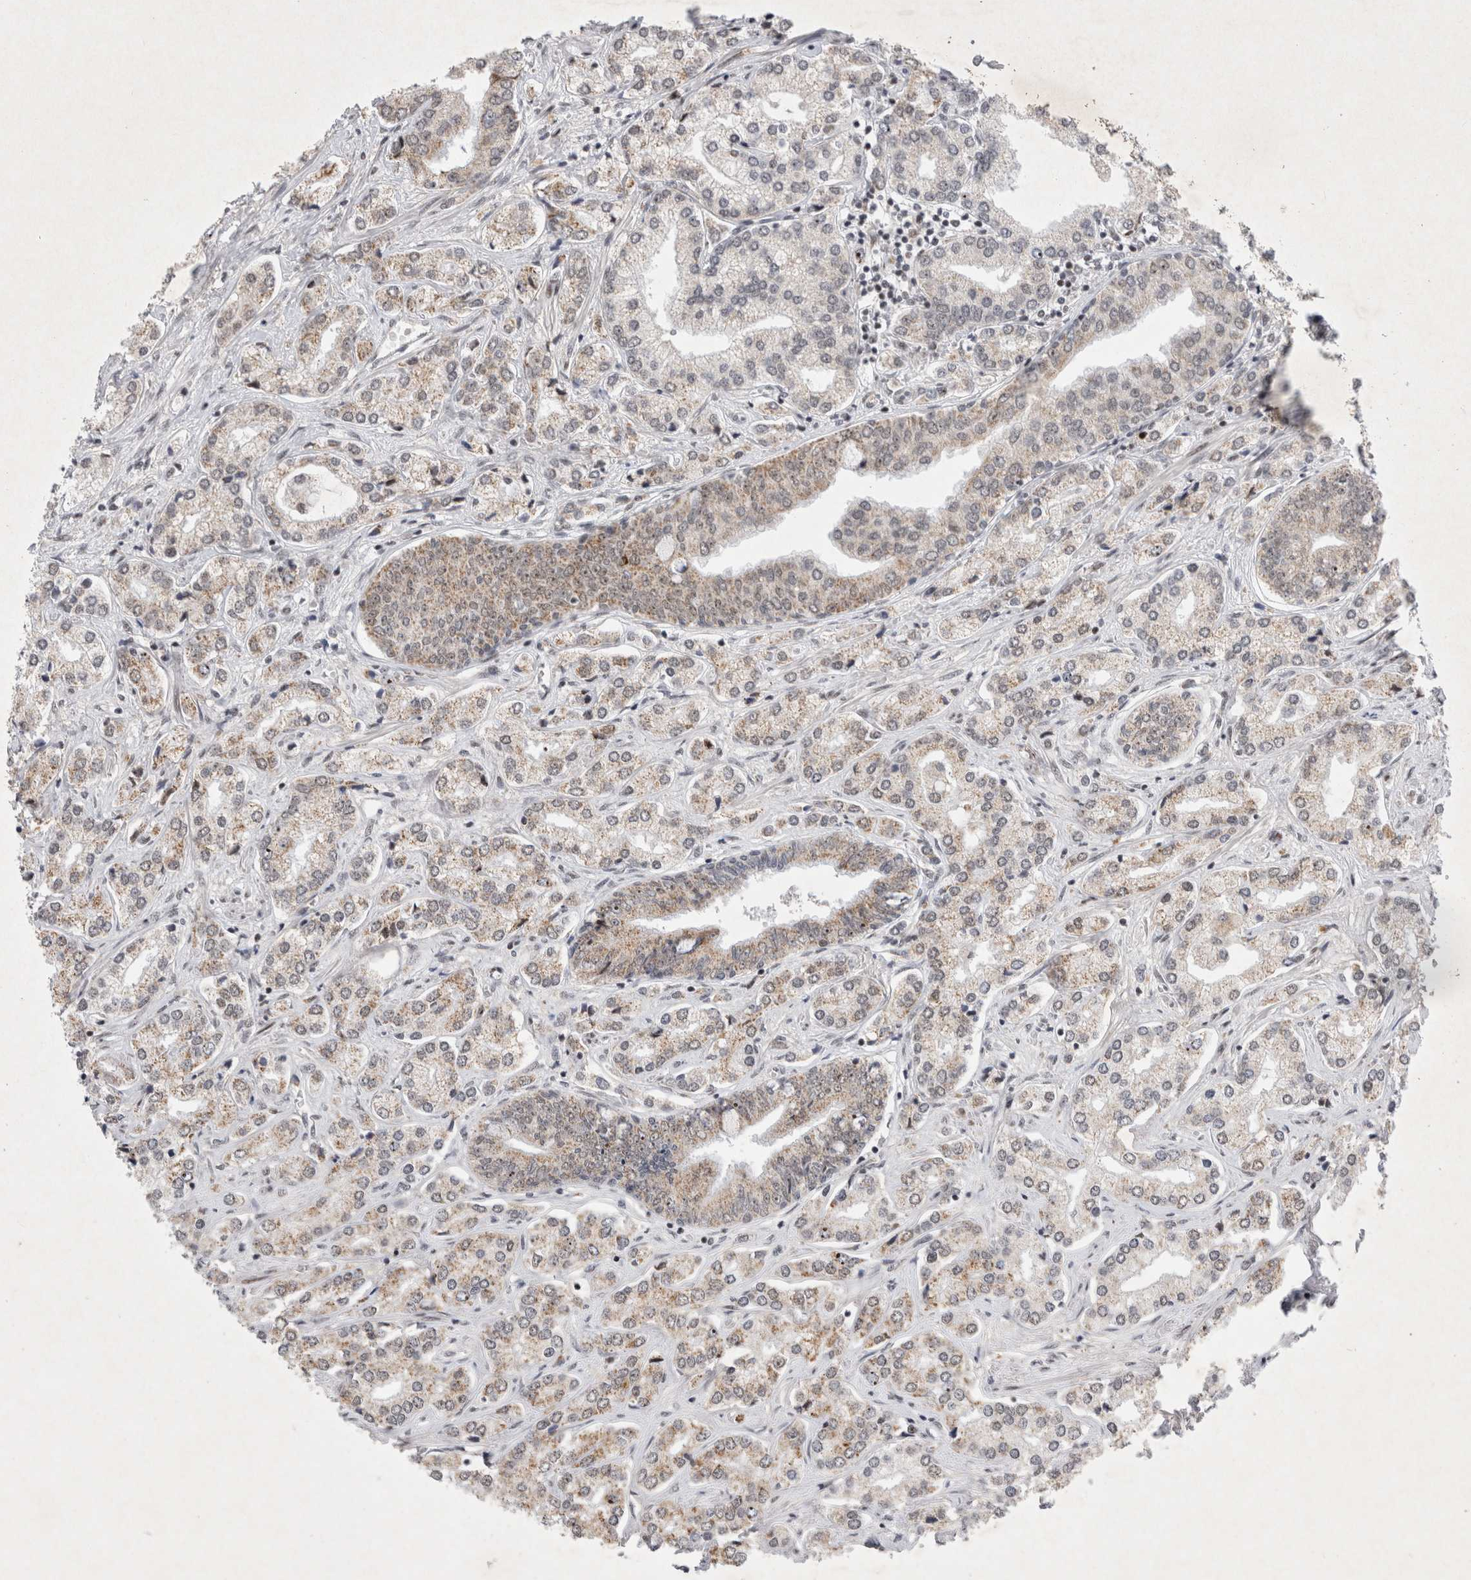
{"staining": {"intensity": "weak", "quantity": ">75%", "location": "cytoplasmic/membranous"}, "tissue": "prostate cancer", "cell_type": "Tumor cells", "image_type": "cancer", "snomed": [{"axis": "morphology", "description": "Adenocarcinoma, High grade"}, {"axis": "topography", "description": "Prostate"}], "caption": "Prostate cancer (high-grade adenocarcinoma) stained with a brown dye demonstrates weak cytoplasmic/membranous positive positivity in about >75% of tumor cells.", "gene": "MRPL37", "patient": {"sex": "male", "age": 66}}